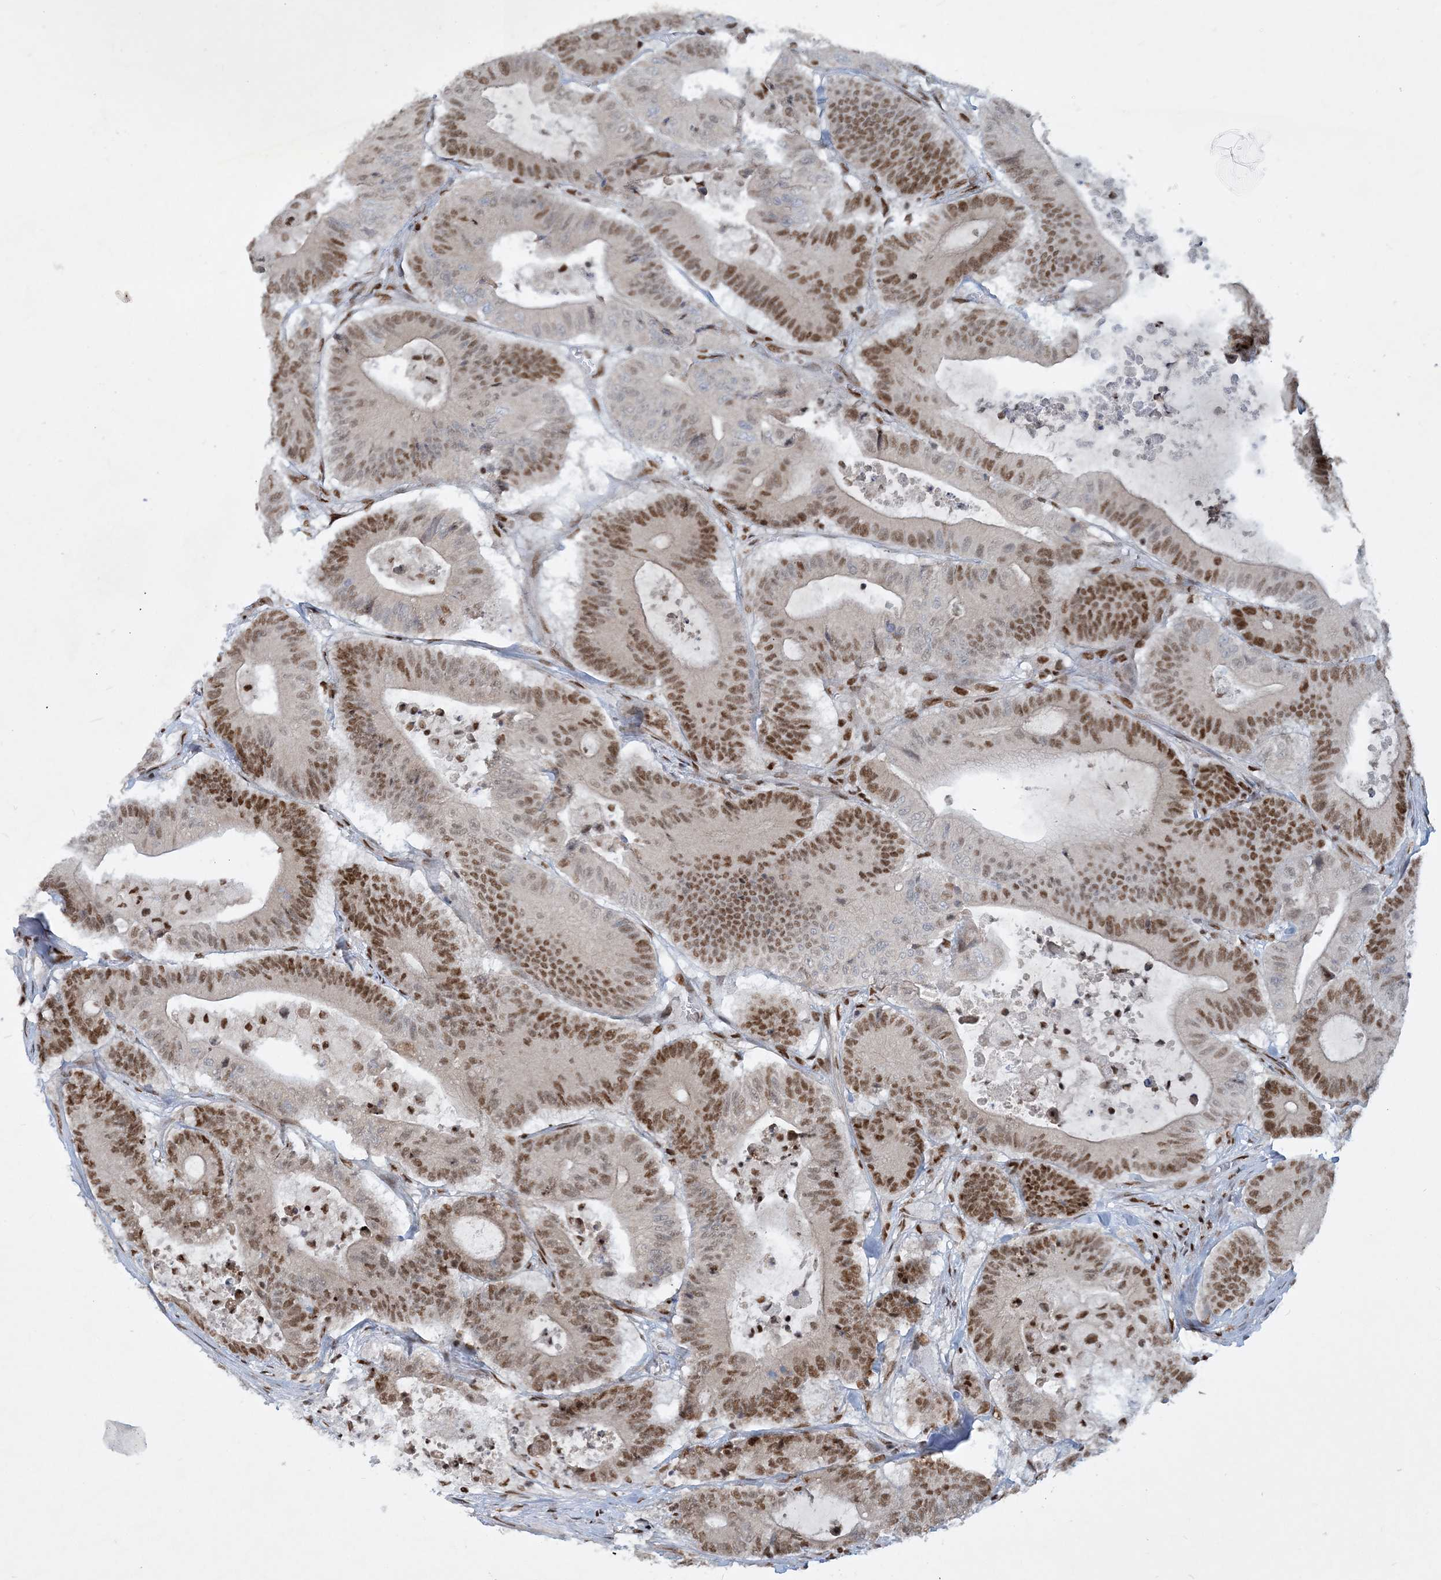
{"staining": {"intensity": "moderate", "quantity": ">75%", "location": "nuclear"}, "tissue": "colorectal cancer", "cell_type": "Tumor cells", "image_type": "cancer", "snomed": [{"axis": "morphology", "description": "Adenocarcinoma, NOS"}, {"axis": "topography", "description": "Colon"}], "caption": "IHC image of neoplastic tissue: human colorectal cancer (adenocarcinoma) stained using immunohistochemistry (IHC) reveals medium levels of moderate protein expression localized specifically in the nuclear of tumor cells, appearing as a nuclear brown color.", "gene": "DELE1", "patient": {"sex": "female", "age": 84}}